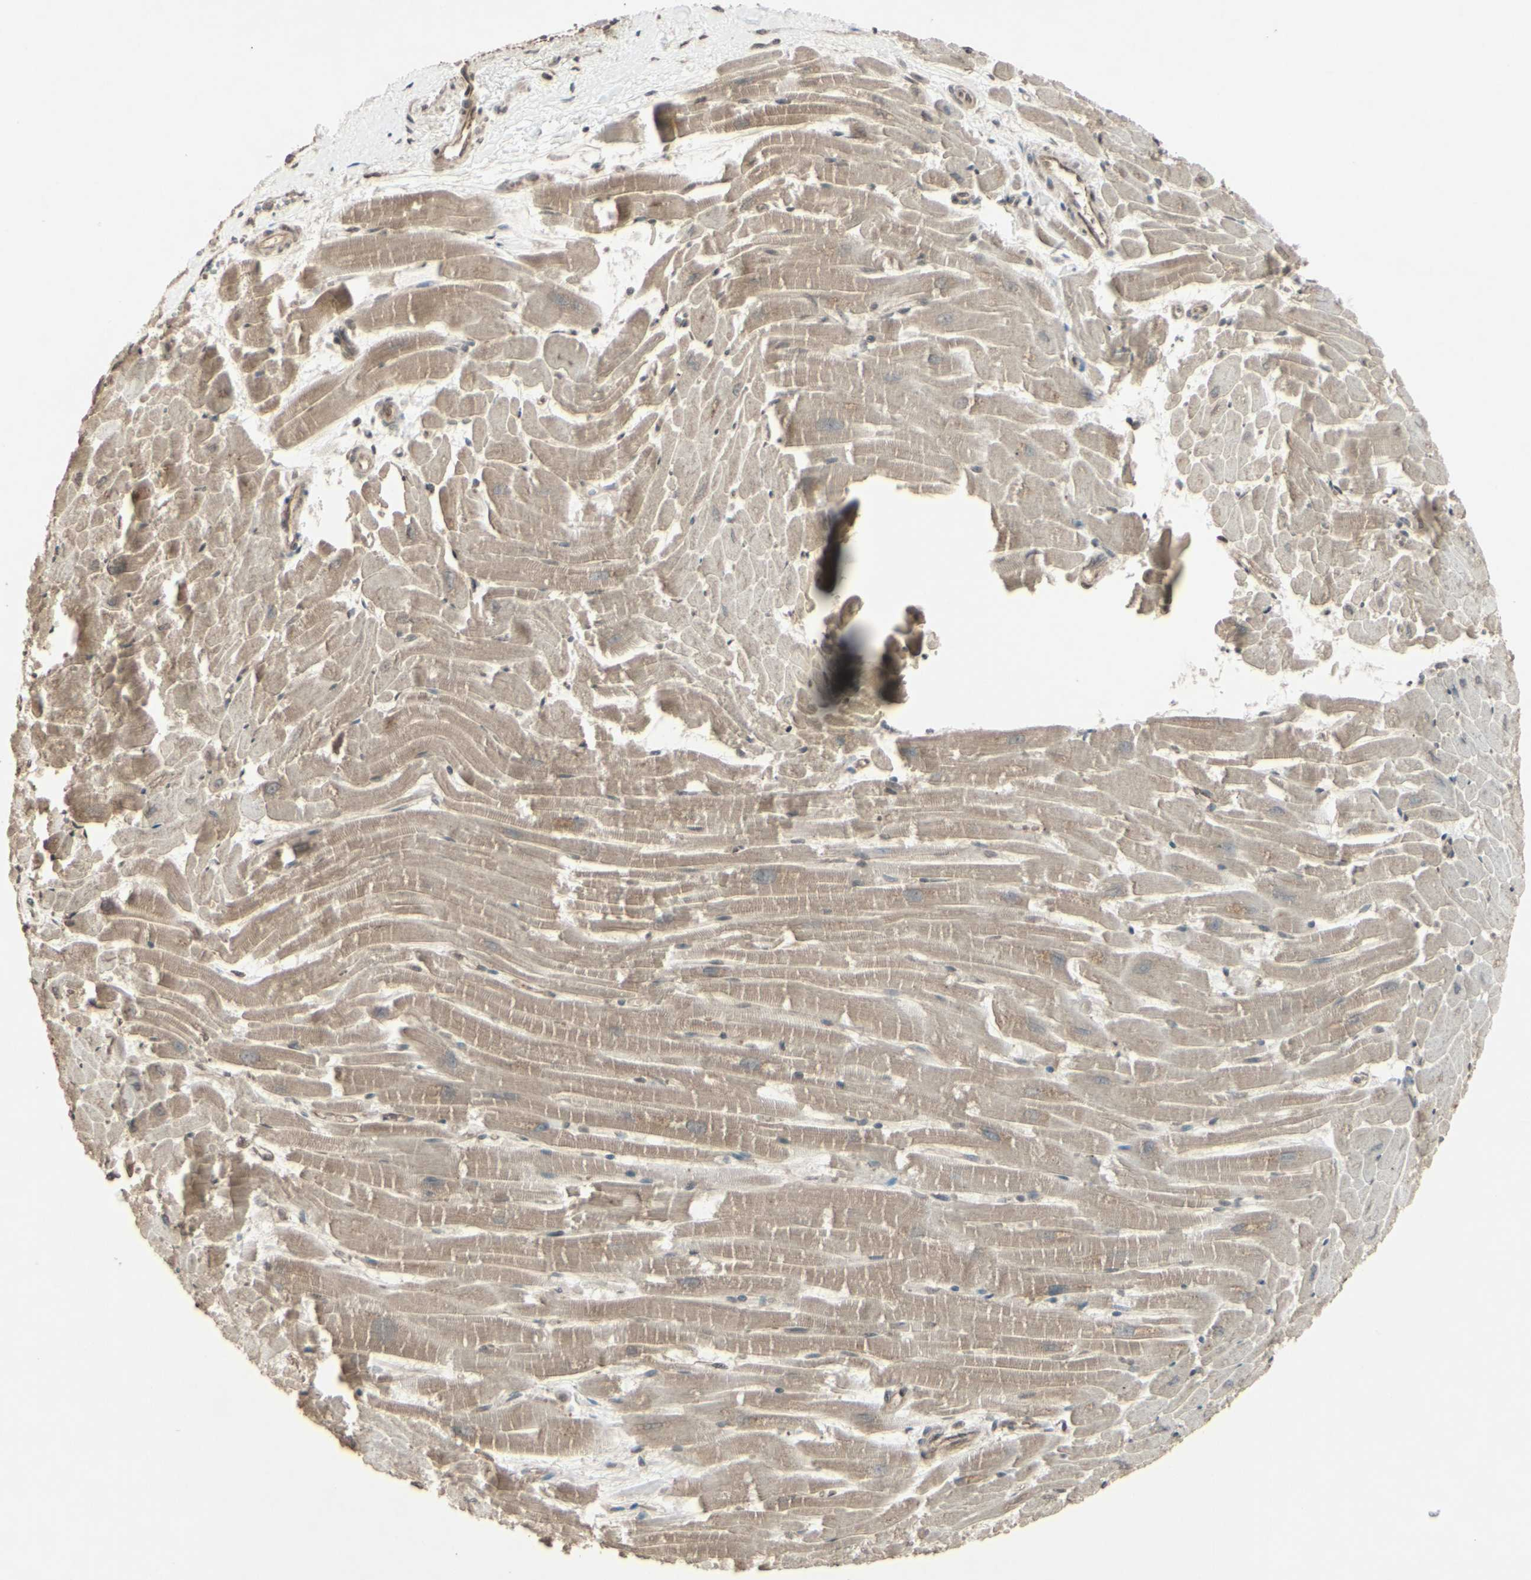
{"staining": {"intensity": "weak", "quantity": "25%-75%", "location": "cytoplasmic/membranous"}, "tissue": "heart muscle", "cell_type": "Cardiomyocytes", "image_type": "normal", "snomed": [{"axis": "morphology", "description": "Normal tissue, NOS"}, {"axis": "topography", "description": "Heart"}], "caption": "Protein staining of benign heart muscle reveals weak cytoplasmic/membranous expression in about 25%-75% of cardiomyocytes.", "gene": "BLNK", "patient": {"sex": "female", "age": 19}}